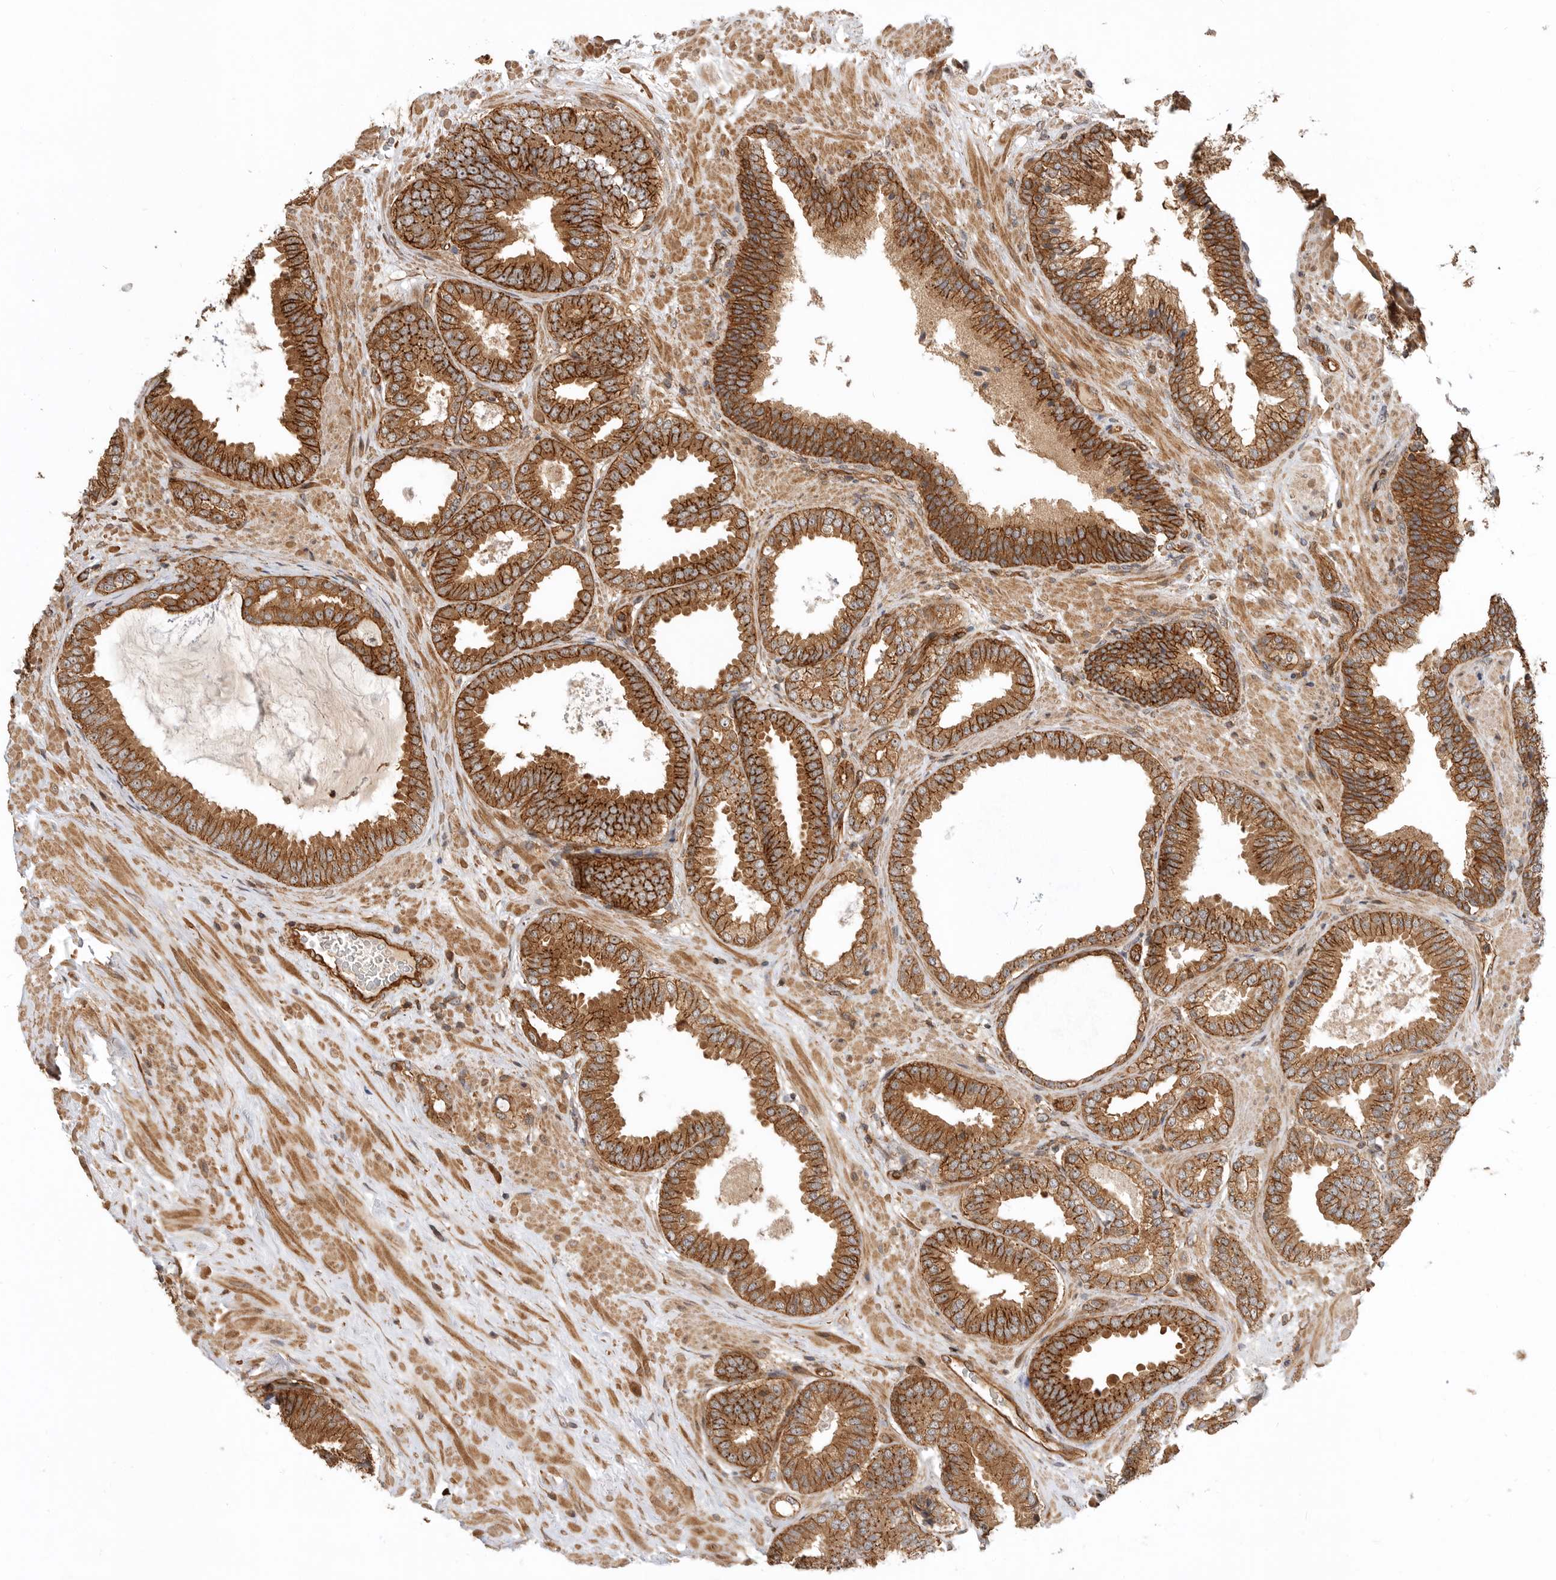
{"staining": {"intensity": "strong", "quantity": ">75%", "location": "cytoplasmic/membranous"}, "tissue": "prostate cancer", "cell_type": "Tumor cells", "image_type": "cancer", "snomed": [{"axis": "morphology", "description": "Adenocarcinoma, Low grade"}, {"axis": "topography", "description": "Prostate"}], "caption": "Immunohistochemical staining of prostate cancer (adenocarcinoma (low-grade)) displays high levels of strong cytoplasmic/membranous protein staining in approximately >75% of tumor cells.", "gene": "GPATCH2", "patient": {"sex": "male", "age": 71}}